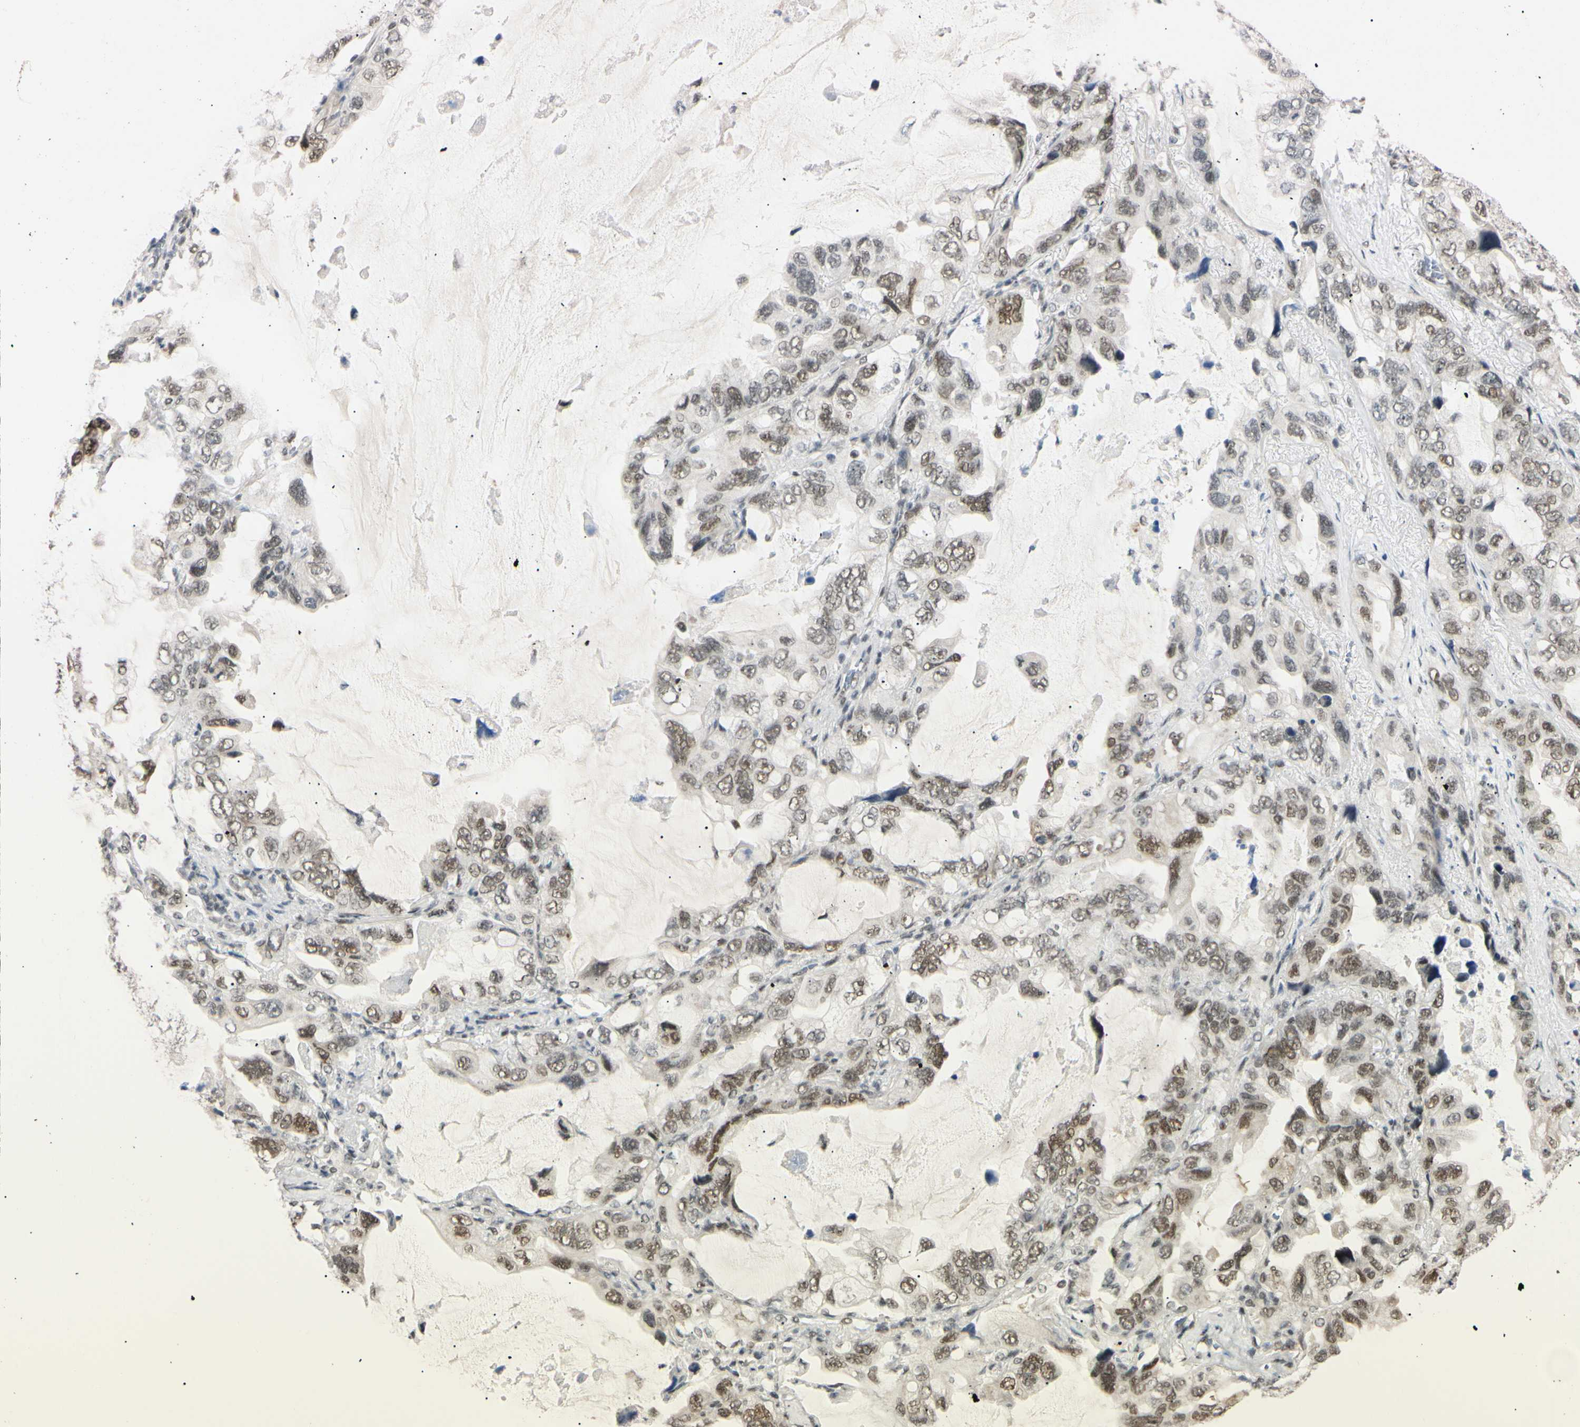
{"staining": {"intensity": "weak", "quantity": ">75%", "location": "nuclear"}, "tissue": "lung cancer", "cell_type": "Tumor cells", "image_type": "cancer", "snomed": [{"axis": "morphology", "description": "Squamous cell carcinoma, NOS"}, {"axis": "topography", "description": "Lung"}], "caption": "Immunohistochemical staining of squamous cell carcinoma (lung) exhibits low levels of weak nuclear protein positivity in about >75% of tumor cells.", "gene": "ZNF134", "patient": {"sex": "female", "age": 73}}